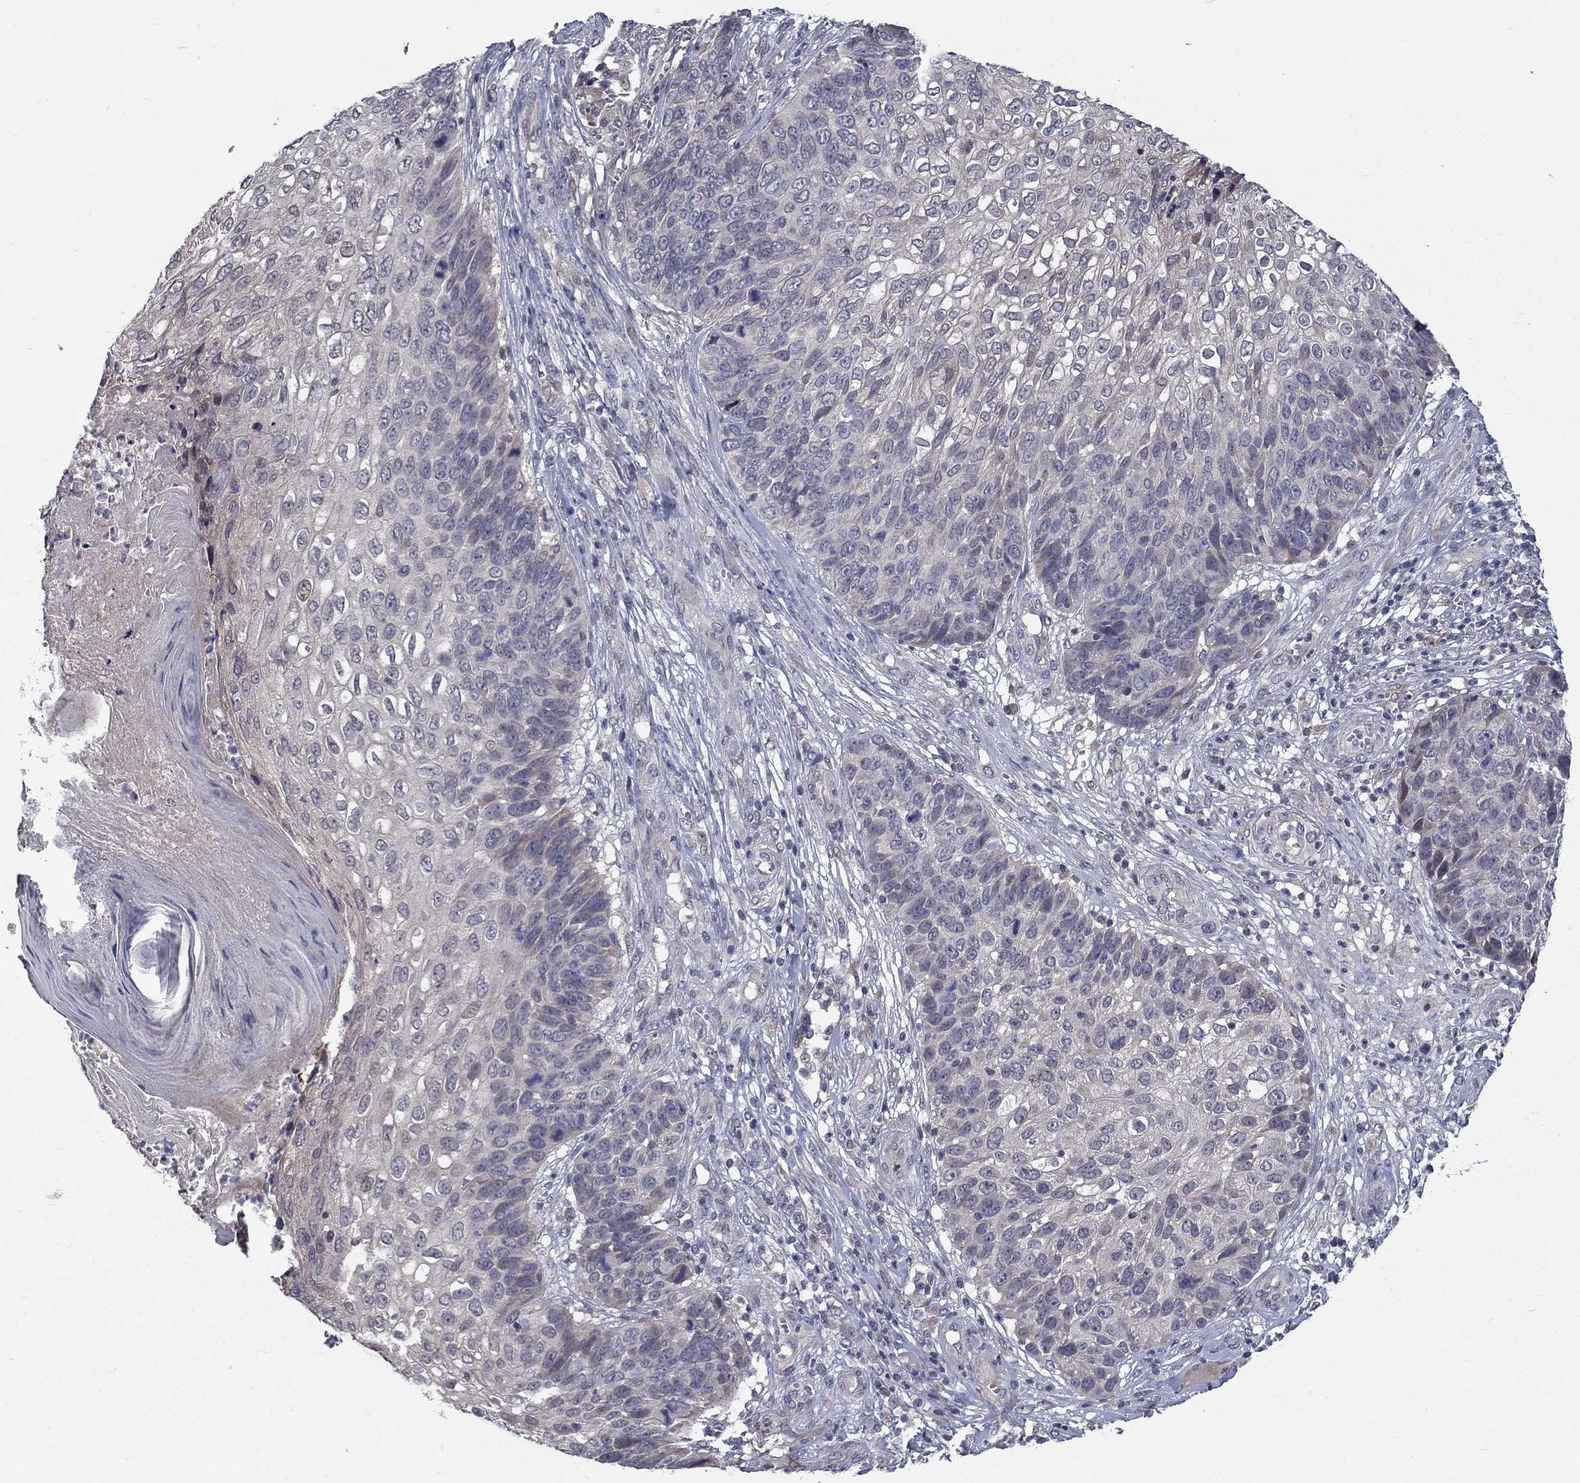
{"staining": {"intensity": "negative", "quantity": "none", "location": "none"}, "tissue": "skin cancer", "cell_type": "Tumor cells", "image_type": "cancer", "snomed": [{"axis": "morphology", "description": "Squamous cell carcinoma, NOS"}, {"axis": "topography", "description": "Skin"}], "caption": "Immunohistochemistry (IHC) image of neoplastic tissue: skin squamous cell carcinoma stained with DAB (3,3'-diaminobenzidine) demonstrates no significant protein staining in tumor cells.", "gene": "FAM3B", "patient": {"sex": "male", "age": 92}}